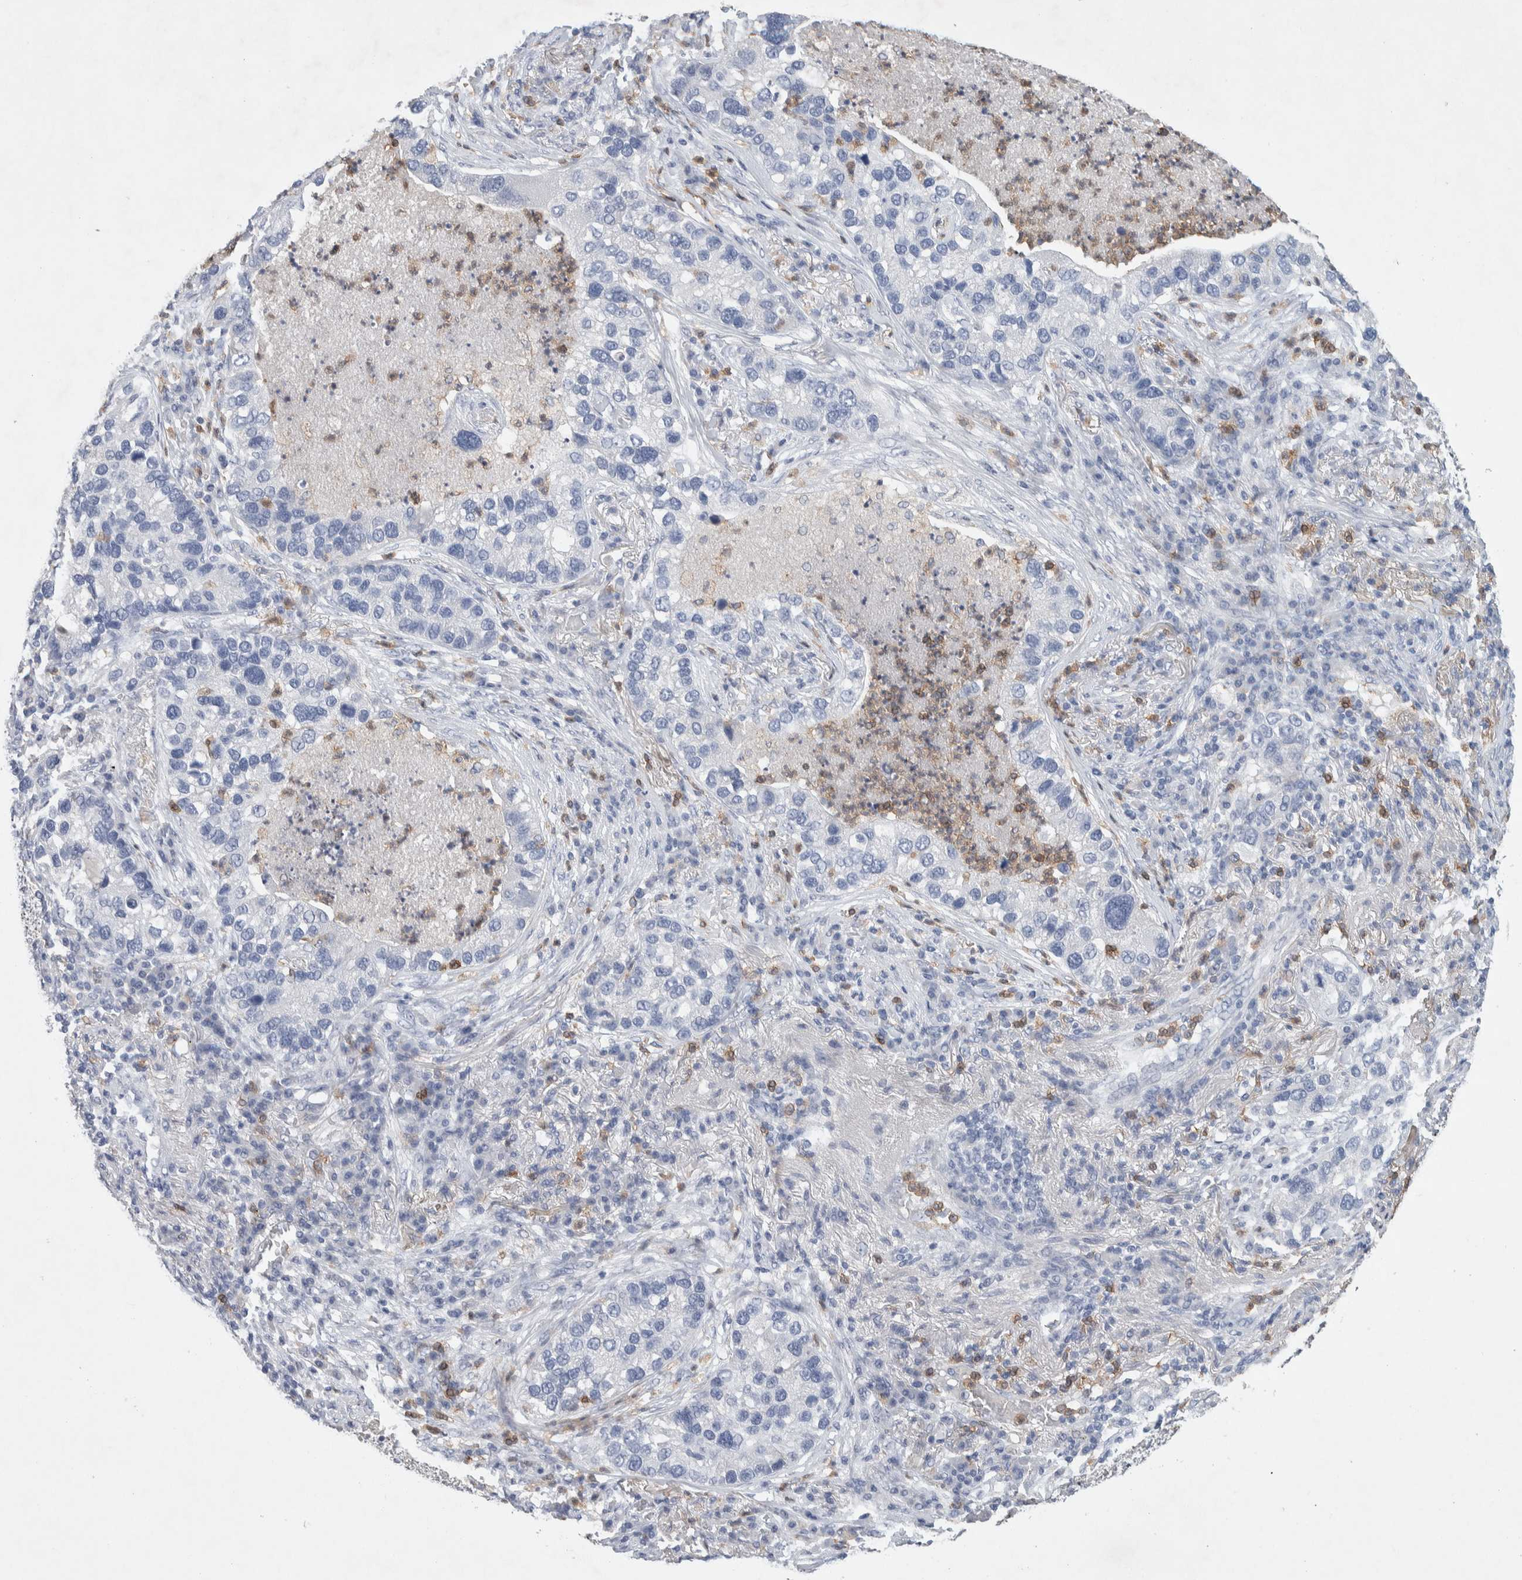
{"staining": {"intensity": "negative", "quantity": "none", "location": "none"}, "tissue": "lung cancer", "cell_type": "Tumor cells", "image_type": "cancer", "snomed": [{"axis": "morphology", "description": "Normal tissue, NOS"}, {"axis": "morphology", "description": "Adenocarcinoma, NOS"}, {"axis": "topography", "description": "Bronchus"}, {"axis": "topography", "description": "Lung"}], "caption": "Micrograph shows no protein staining in tumor cells of lung cancer tissue.", "gene": "NCF2", "patient": {"sex": "male", "age": 54}}